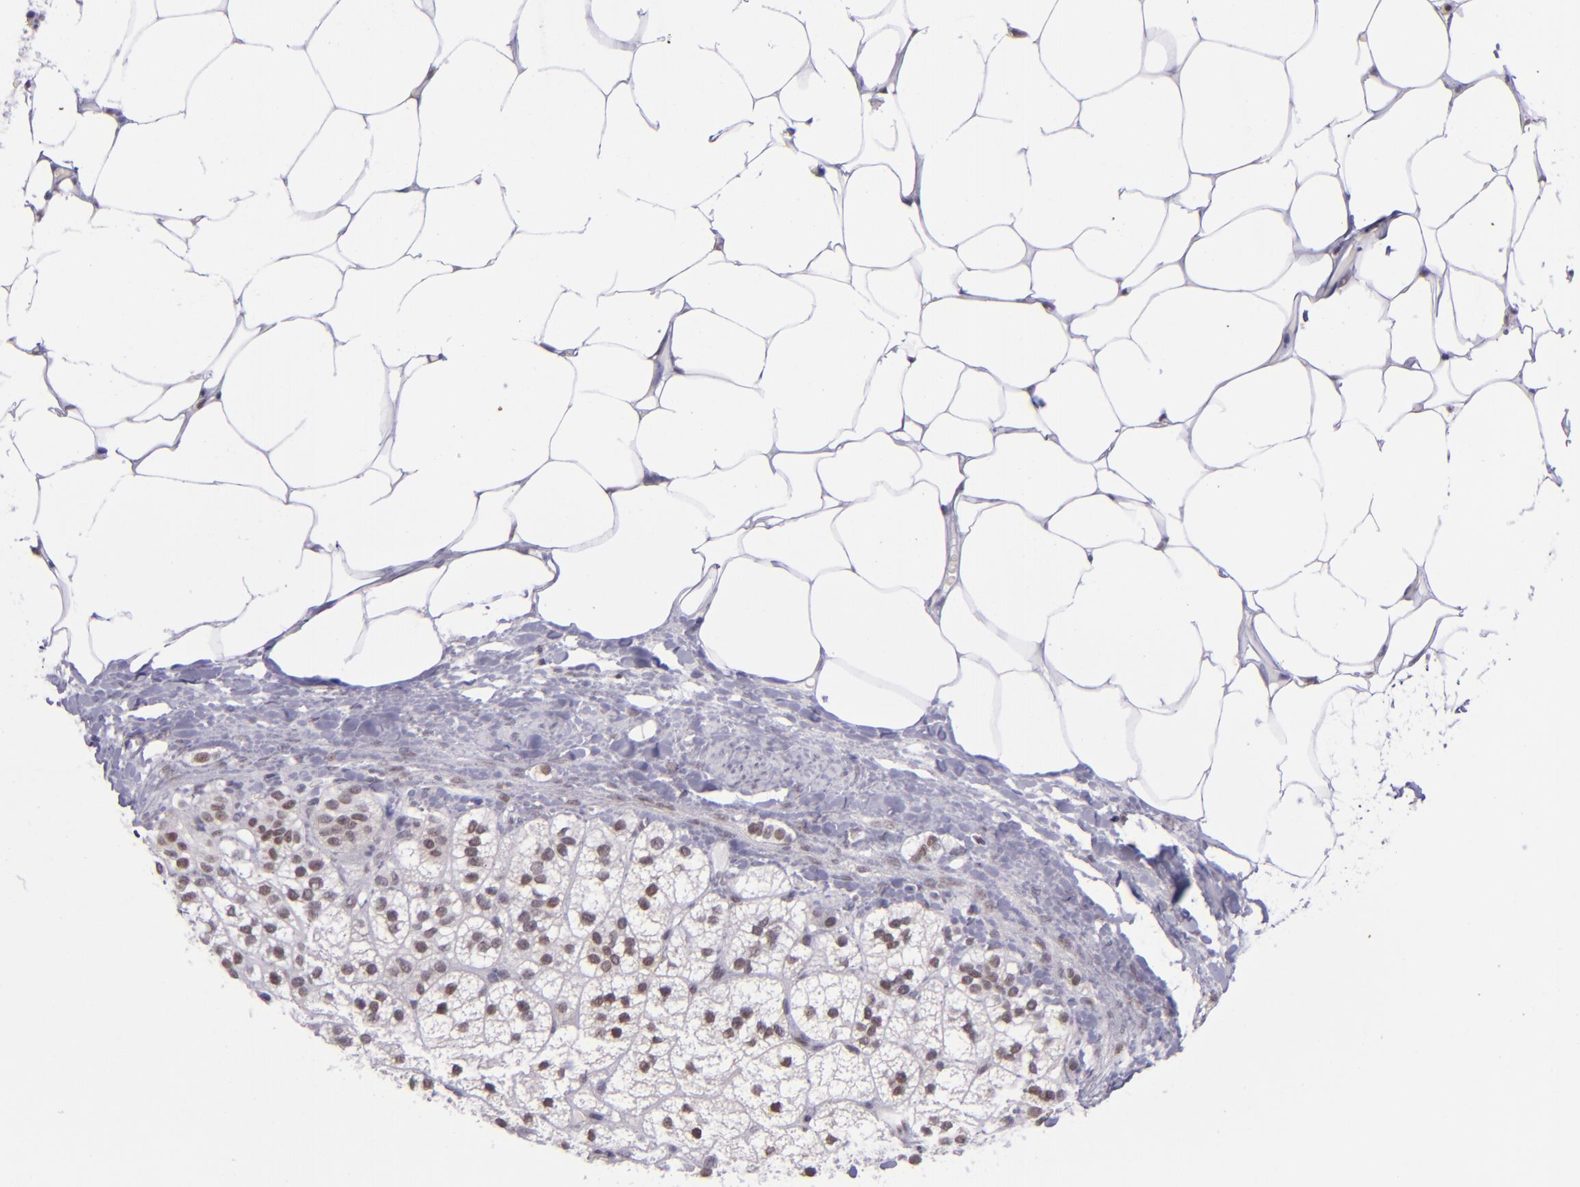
{"staining": {"intensity": "weak", "quantity": "<25%", "location": "nuclear"}, "tissue": "adrenal gland", "cell_type": "Glandular cells", "image_type": "normal", "snomed": [{"axis": "morphology", "description": "Normal tissue, NOS"}, {"axis": "topography", "description": "Adrenal gland"}], "caption": "Immunohistochemistry histopathology image of normal human adrenal gland stained for a protein (brown), which reveals no positivity in glandular cells.", "gene": "BAG1", "patient": {"sex": "male", "age": 35}}